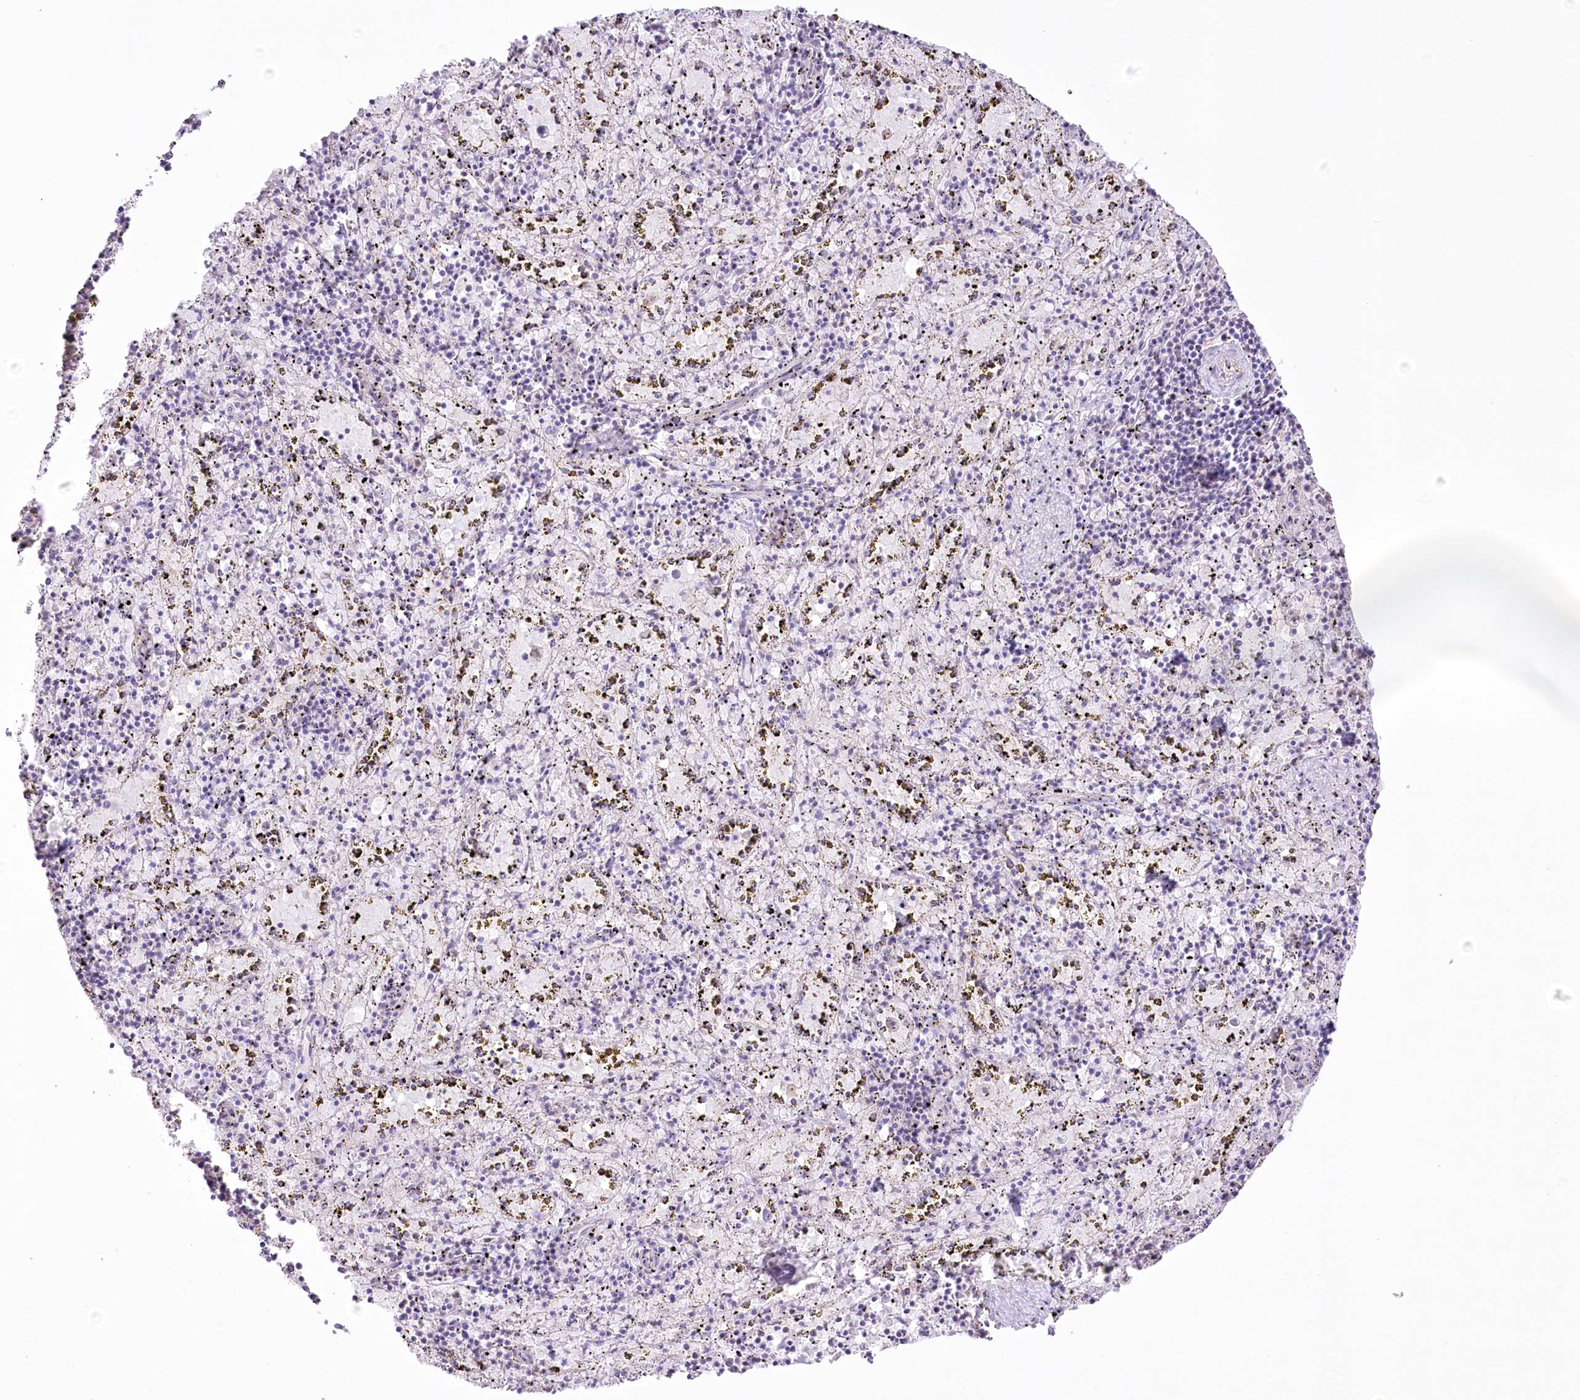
{"staining": {"intensity": "negative", "quantity": "none", "location": "none"}, "tissue": "spleen", "cell_type": "Cells in red pulp", "image_type": "normal", "snomed": [{"axis": "morphology", "description": "Normal tissue, NOS"}, {"axis": "topography", "description": "Spleen"}], "caption": "The histopathology image exhibits no staining of cells in red pulp in normal spleen.", "gene": "FAM216A", "patient": {"sex": "male", "age": 11}}